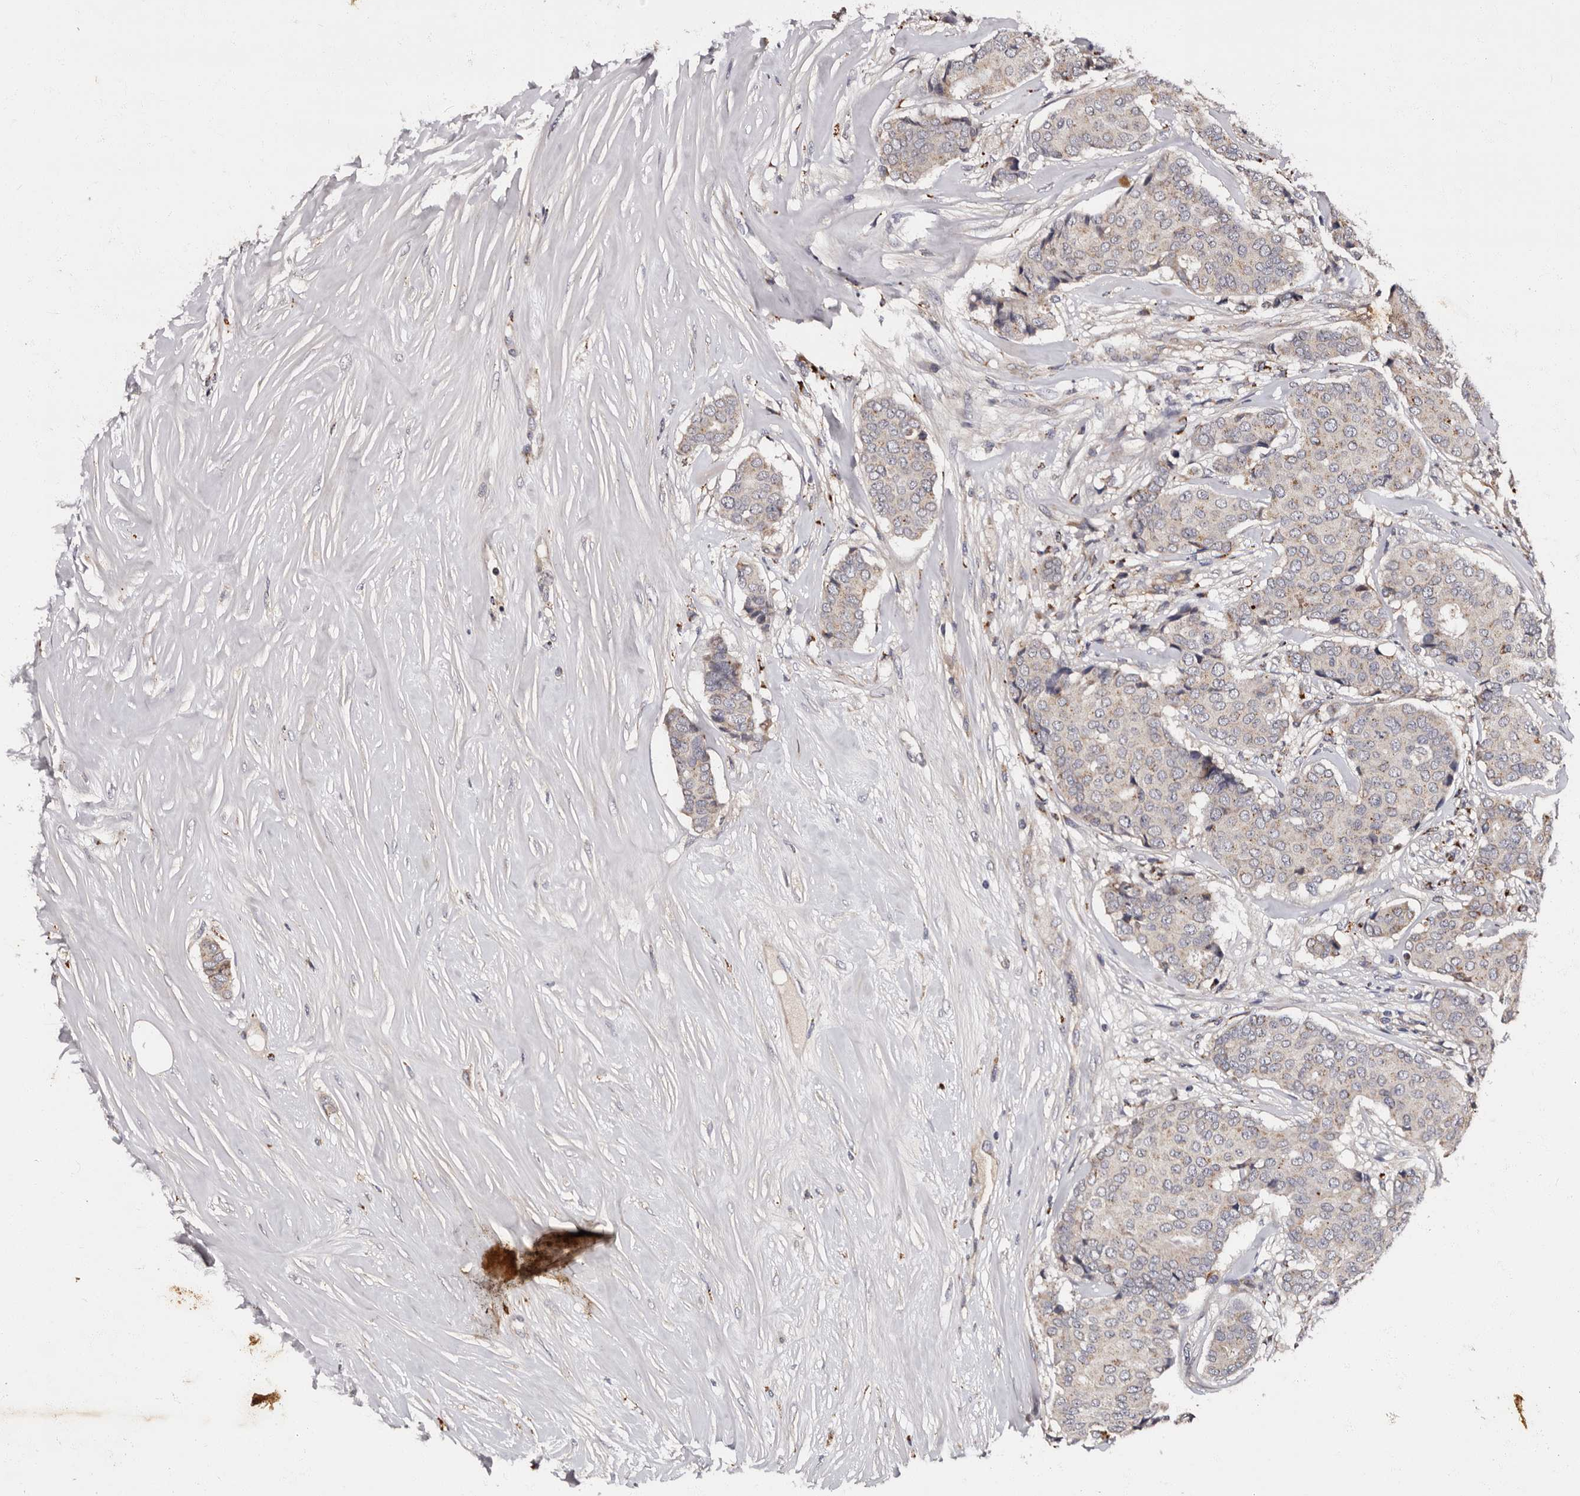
{"staining": {"intensity": "weak", "quantity": "<25%", "location": "cytoplasmic/membranous"}, "tissue": "breast cancer", "cell_type": "Tumor cells", "image_type": "cancer", "snomed": [{"axis": "morphology", "description": "Duct carcinoma"}, {"axis": "topography", "description": "Breast"}], "caption": "This is a micrograph of immunohistochemistry (IHC) staining of breast cancer (intraductal carcinoma), which shows no staining in tumor cells. (DAB immunohistochemistry (IHC) visualized using brightfield microscopy, high magnification).", "gene": "ADCK5", "patient": {"sex": "female", "age": 75}}